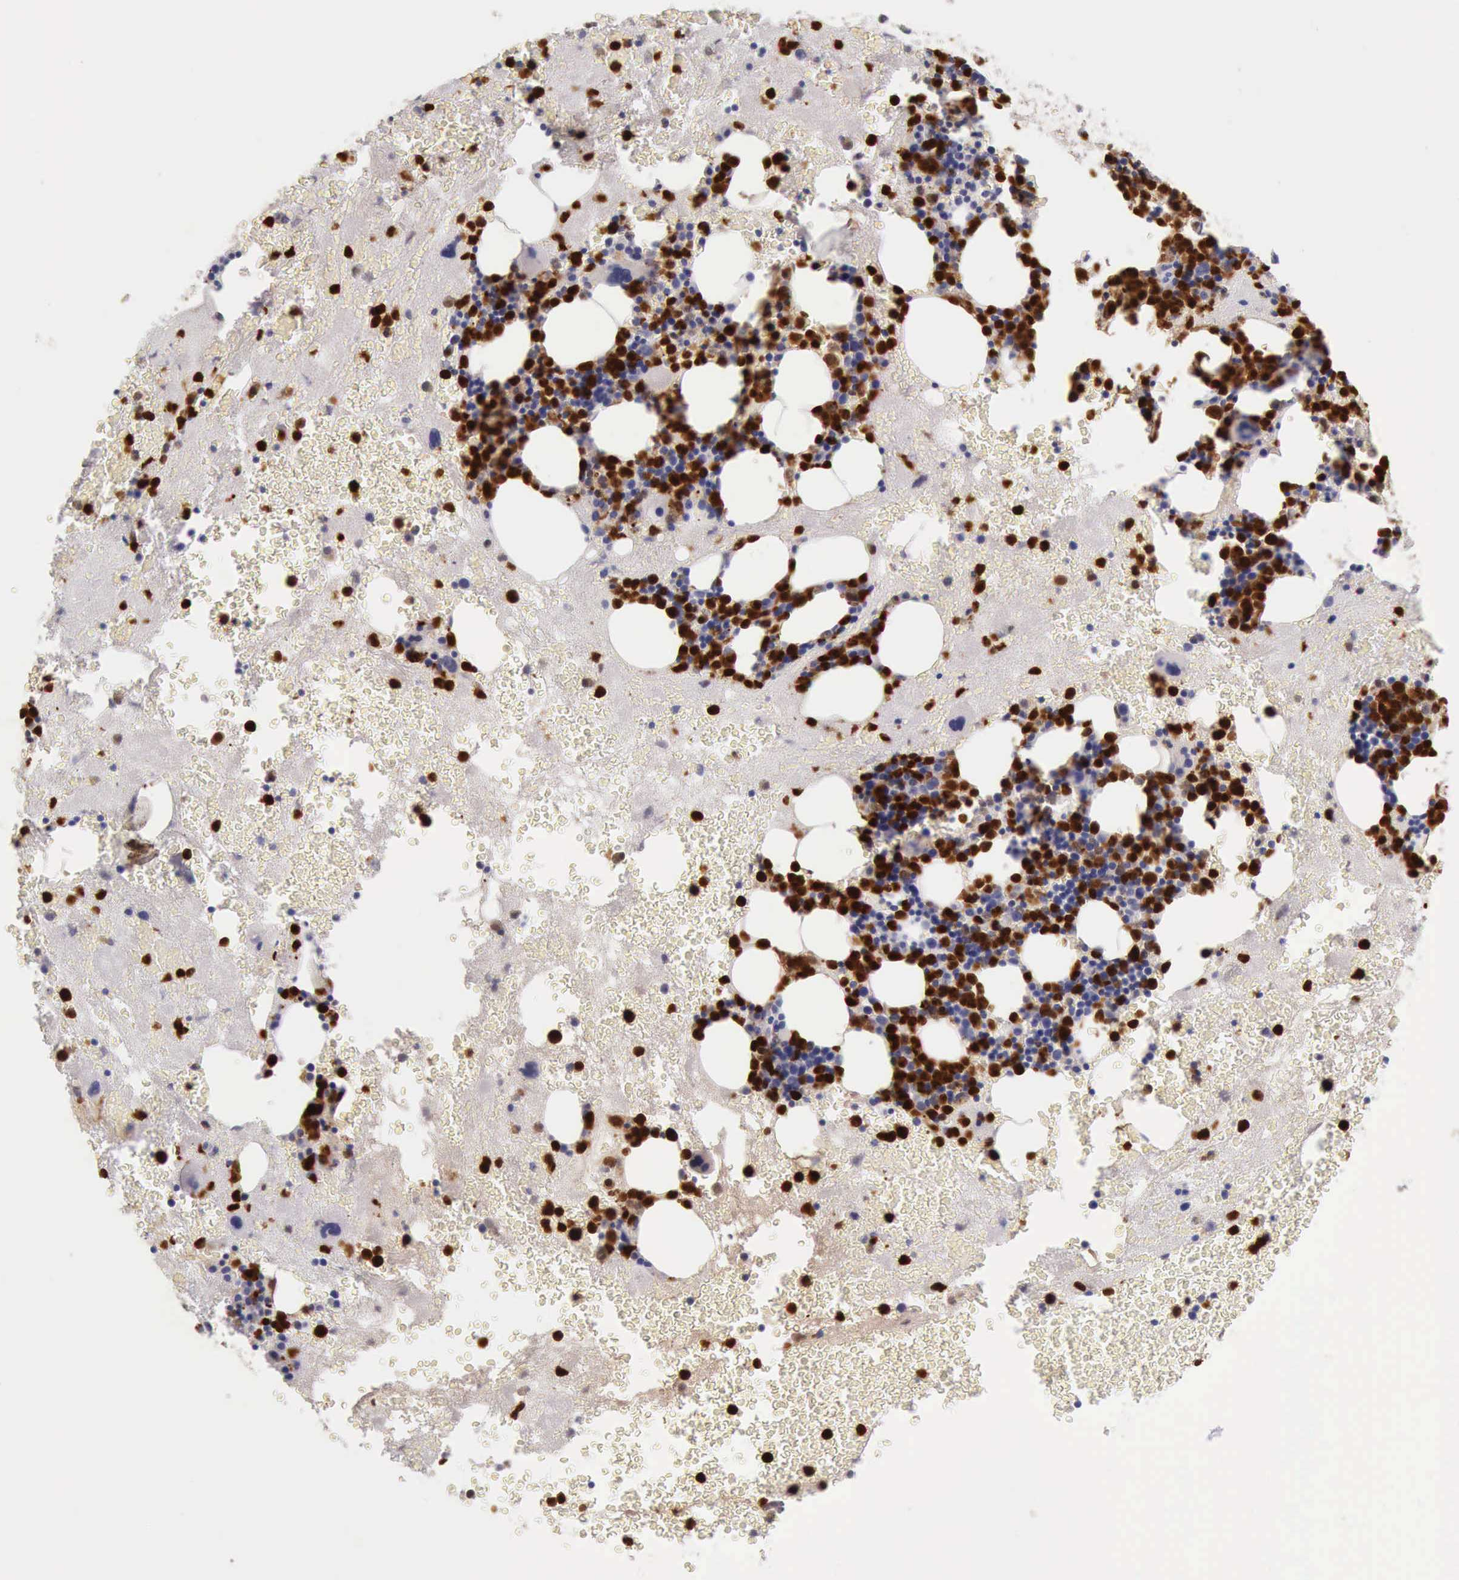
{"staining": {"intensity": "strong", "quantity": "25%-75%", "location": "nuclear"}, "tissue": "bone marrow", "cell_type": "Hematopoietic cells", "image_type": "normal", "snomed": [{"axis": "morphology", "description": "Normal tissue, NOS"}, {"axis": "topography", "description": "Bone marrow"}], "caption": "The image displays staining of benign bone marrow, revealing strong nuclear protein staining (brown color) within hematopoietic cells.", "gene": "CSTA", "patient": {"sex": "male", "age": 76}}